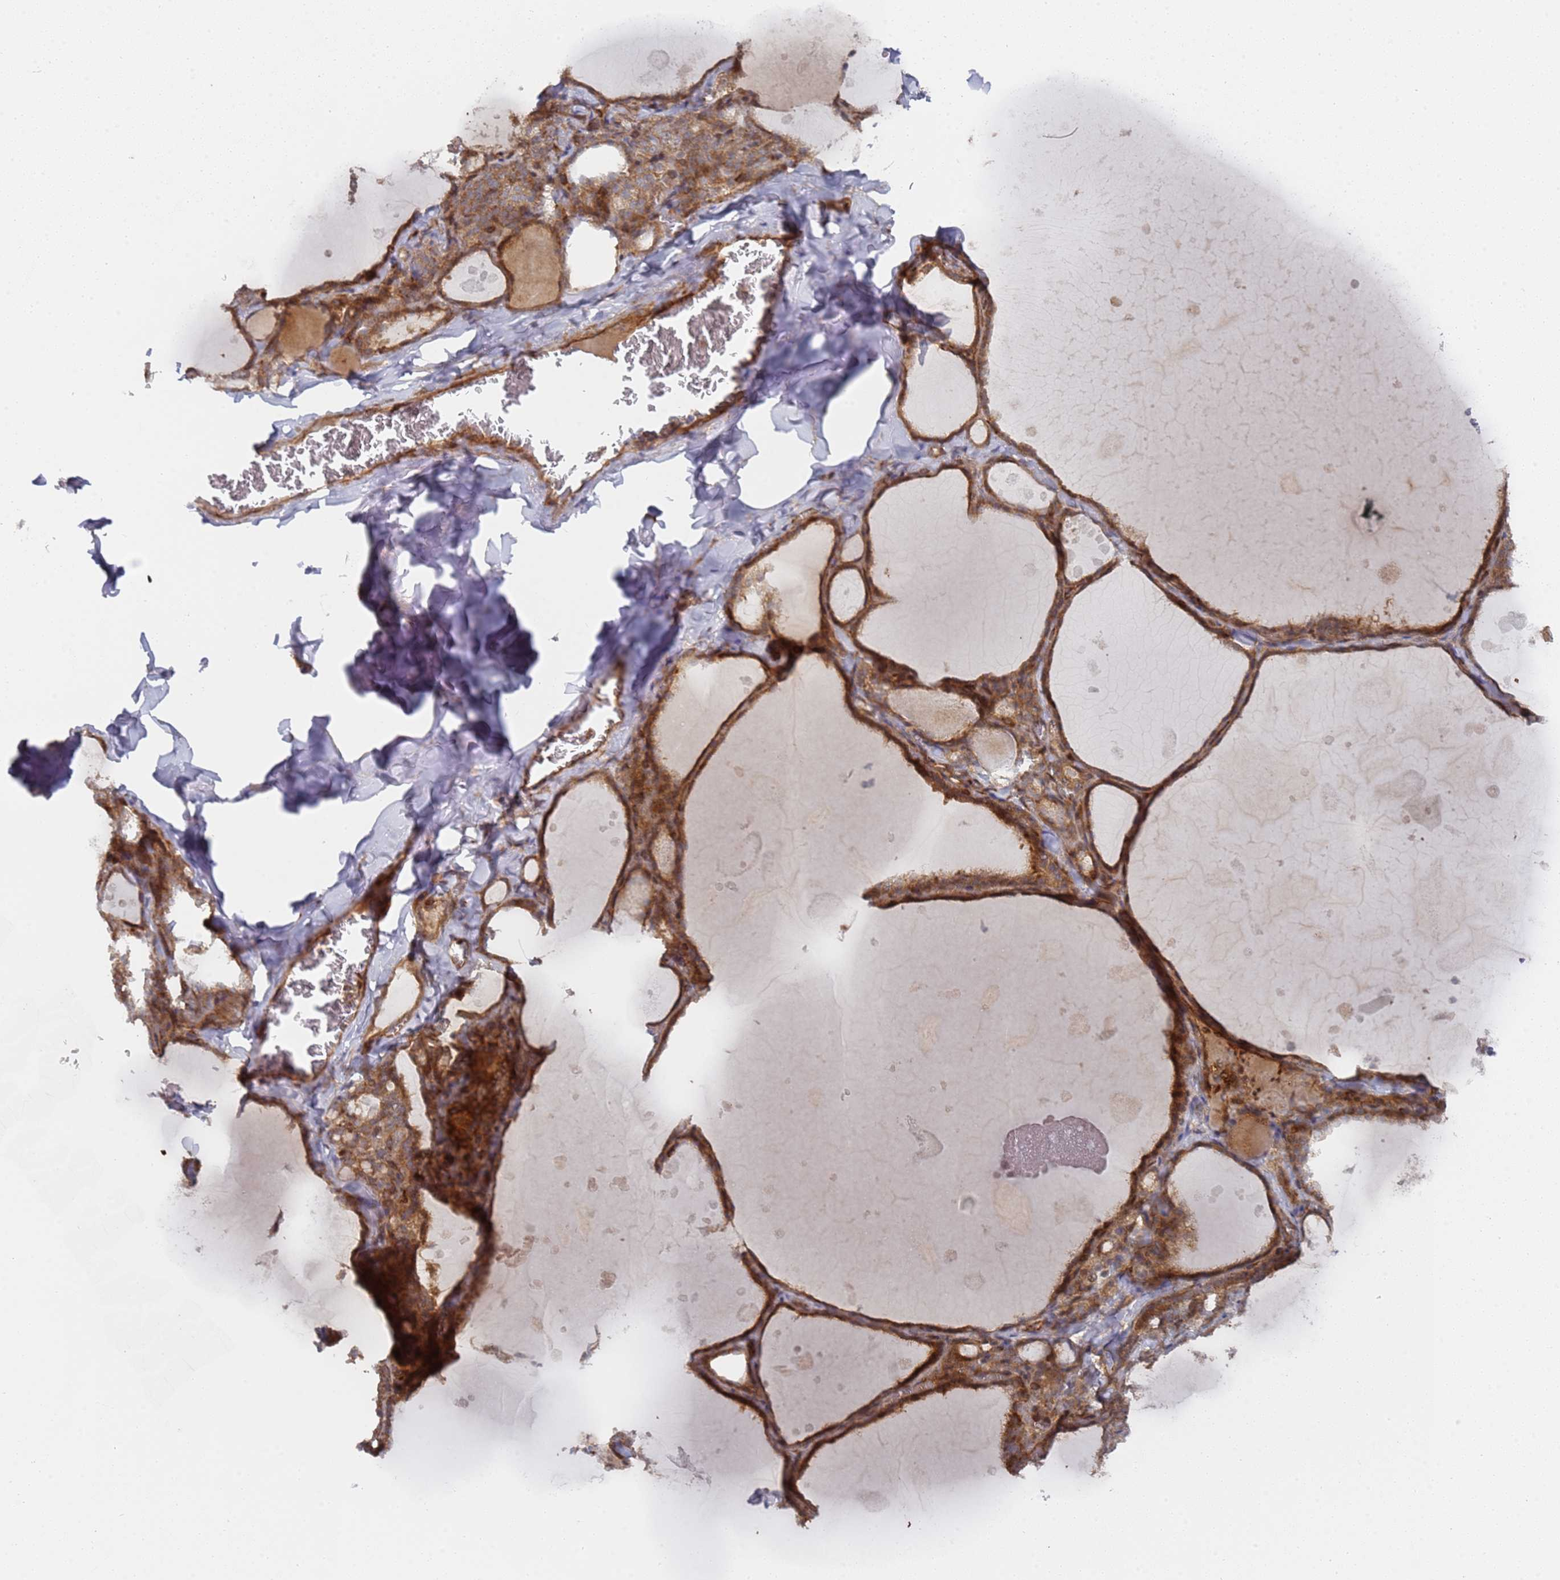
{"staining": {"intensity": "strong", "quantity": ">75%", "location": "cytoplasmic/membranous"}, "tissue": "thyroid gland", "cell_type": "Glandular cells", "image_type": "normal", "snomed": [{"axis": "morphology", "description": "Normal tissue, NOS"}, {"axis": "topography", "description": "Thyroid gland"}], "caption": "Immunohistochemistry (IHC) staining of benign thyroid gland, which demonstrates high levels of strong cytoplasmic/membranous expression in about >75% of glandular cells indicating strong cytoplasmic/membranous protein positivity. The staining was performed using DAB (3,3'-diaminobenzidine) (brown) for protein detection and nuclei were counterstained in hematoxylin (blue).", "gene": "DDX60", "patient": {"sex": "male", "age": 56}}